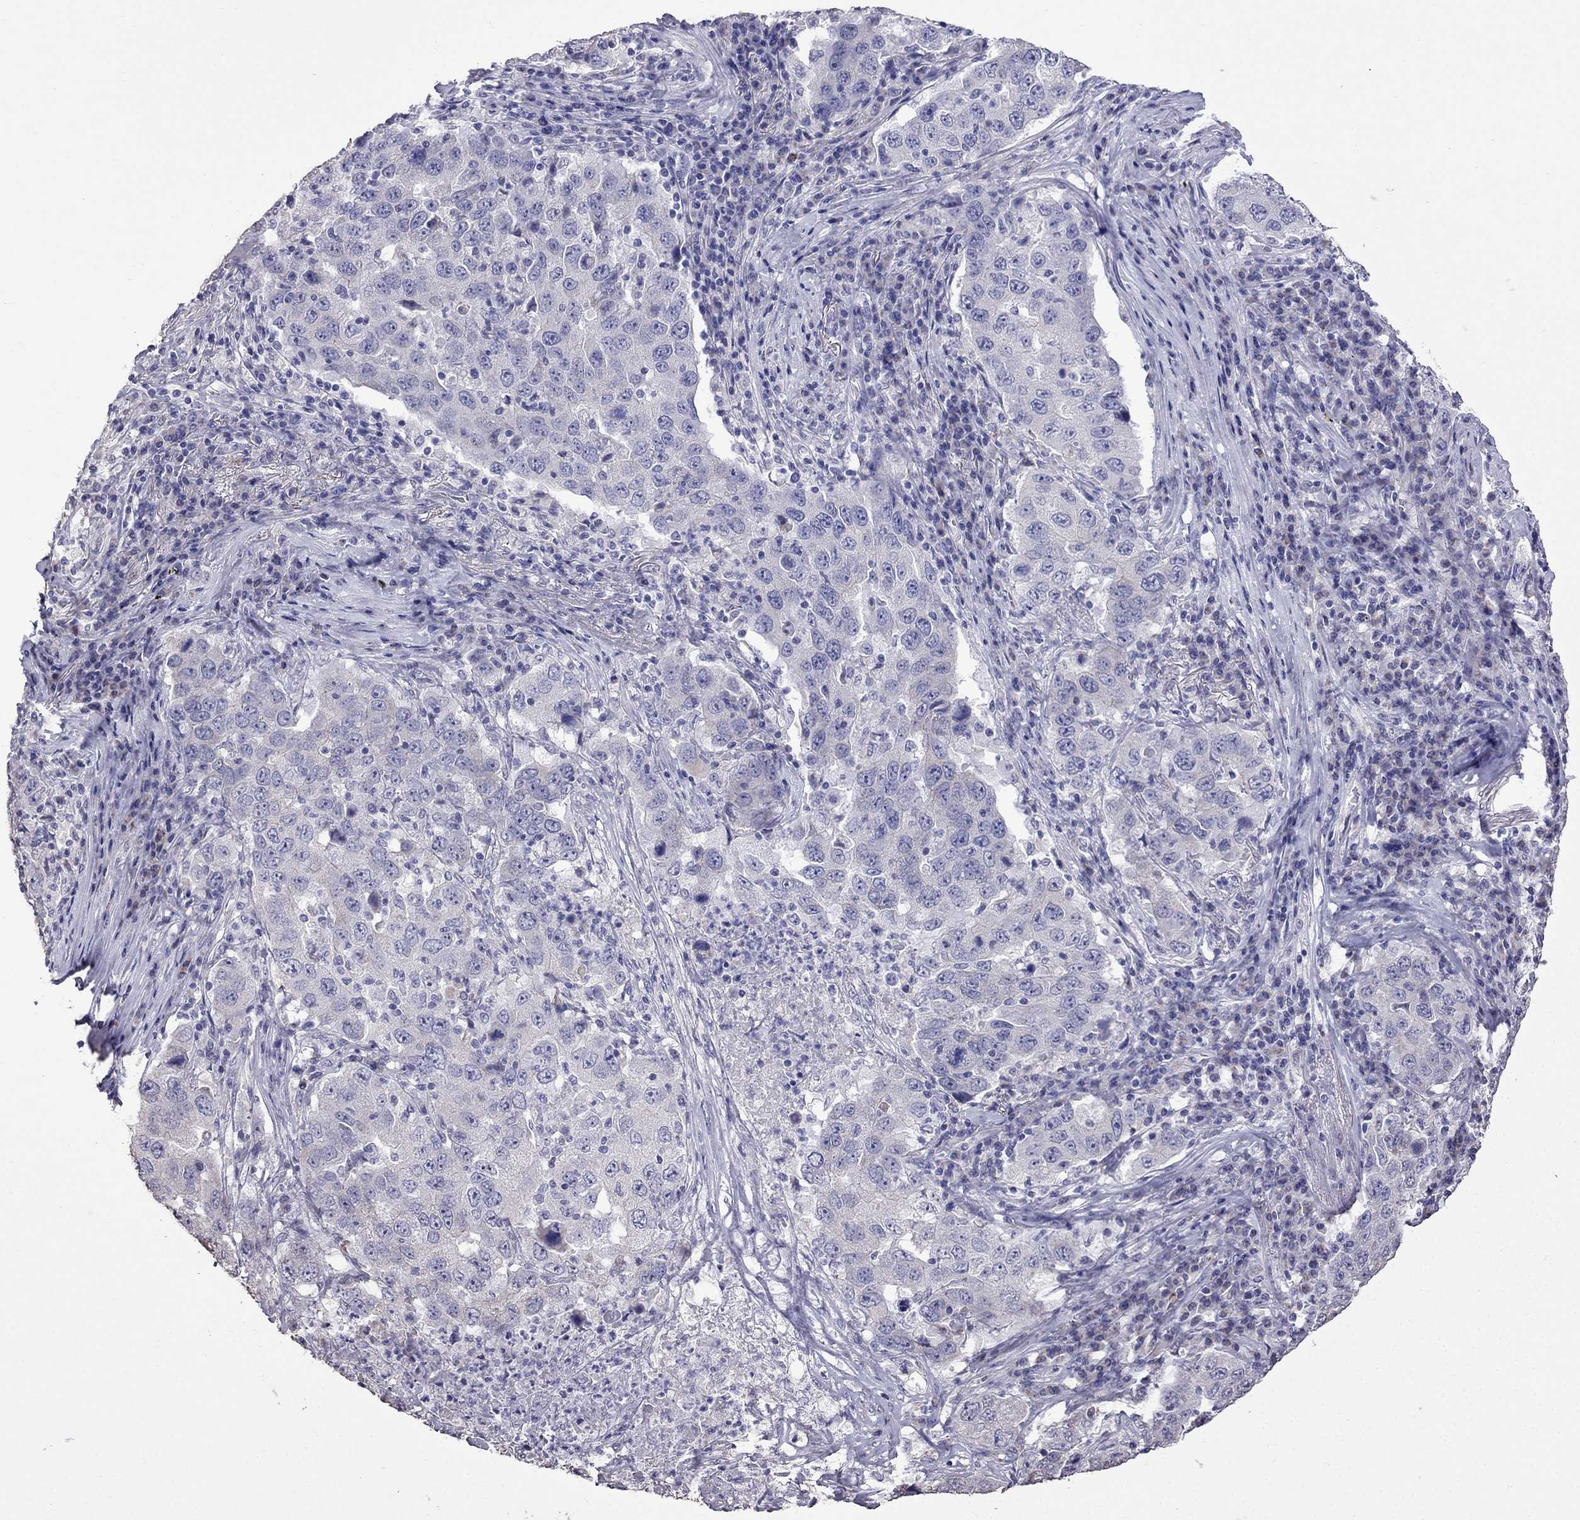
{"staining": {"intensity": "negative", "quantity": "none", "location": "none"}, "tissue": "lung cancer", "cell_type": "Tumor cells", "image_type": "cancer", "snomed": [{"axis": "morphology", "description": "Adenocarcinoma, NOS"}, {"axis": "topography", "description": "Lung"}], "caption": "Lung cancer was stained to show a protein in brown. There is no significant staining in tumor cells.", "gene": "AK5", "patient": {"sex": "male", "age": 73}}